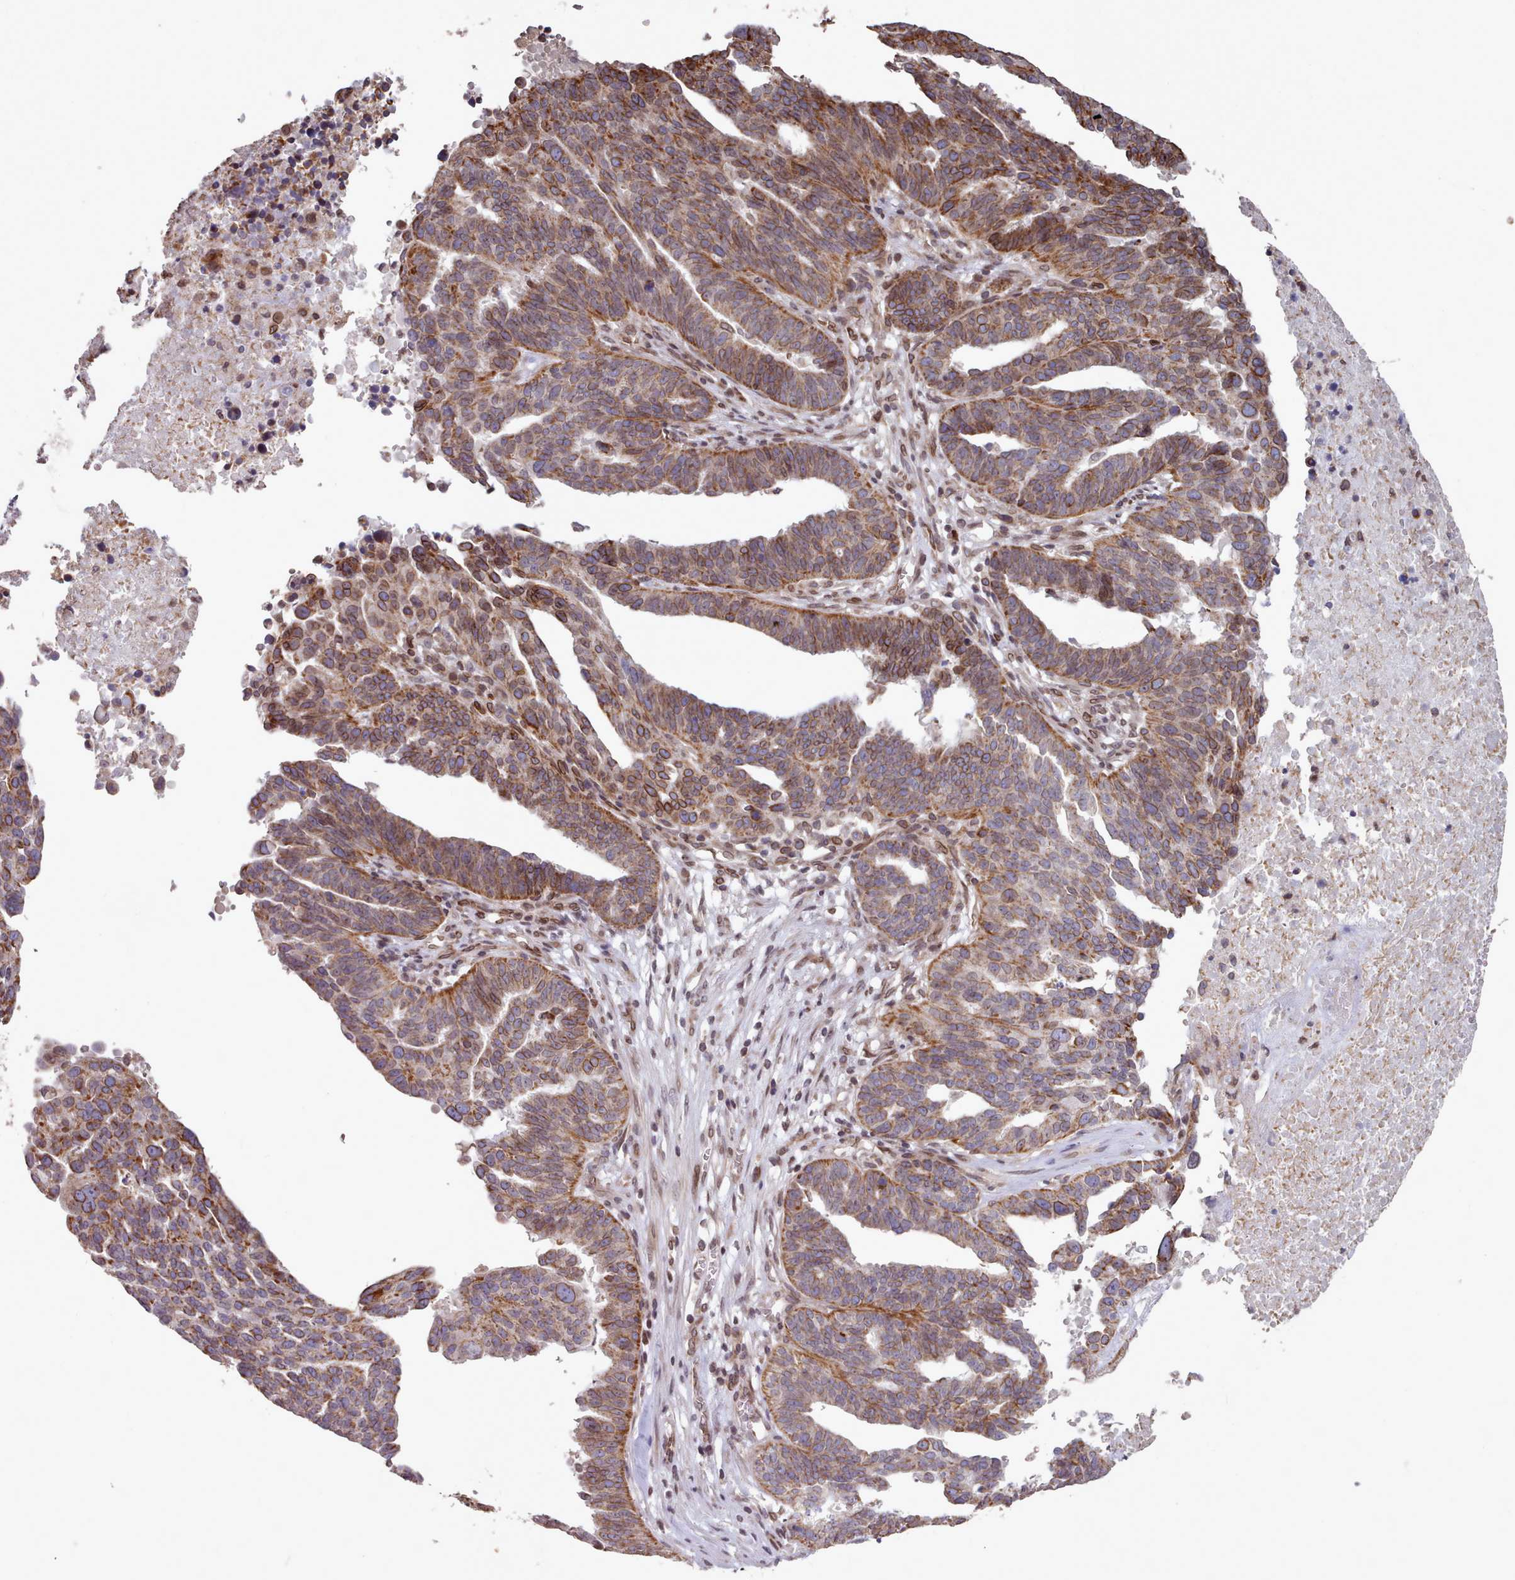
{"staining": {"intensity": "moderate", "quantity": "25%-75%", "location": "cytoplasmic/membranous"}, "tissue": "ovarian cancer", "cell_type": "Tumor cells", "image_type": "cancer", "snomed": [{"axis": "morphology", "description": "Cystadenocarcinoma, serous, NOS"}, {"axis": "topography", "description": "Ovary"}], "caption": "A brown stain shows moderate cytoplasmic/membranous positivity of a protein in human ovarian cancer (serous cystadenocarcinoma) tumor cells. The staining is performed using DAB (3,3'-diaminobenzidine) brown chromogen to label protein expression. The nuclei are counter-stained blue using hematoxylin.", "gene": "TOR1AIP1", "patient": {"sex": "female", "age": 59}}